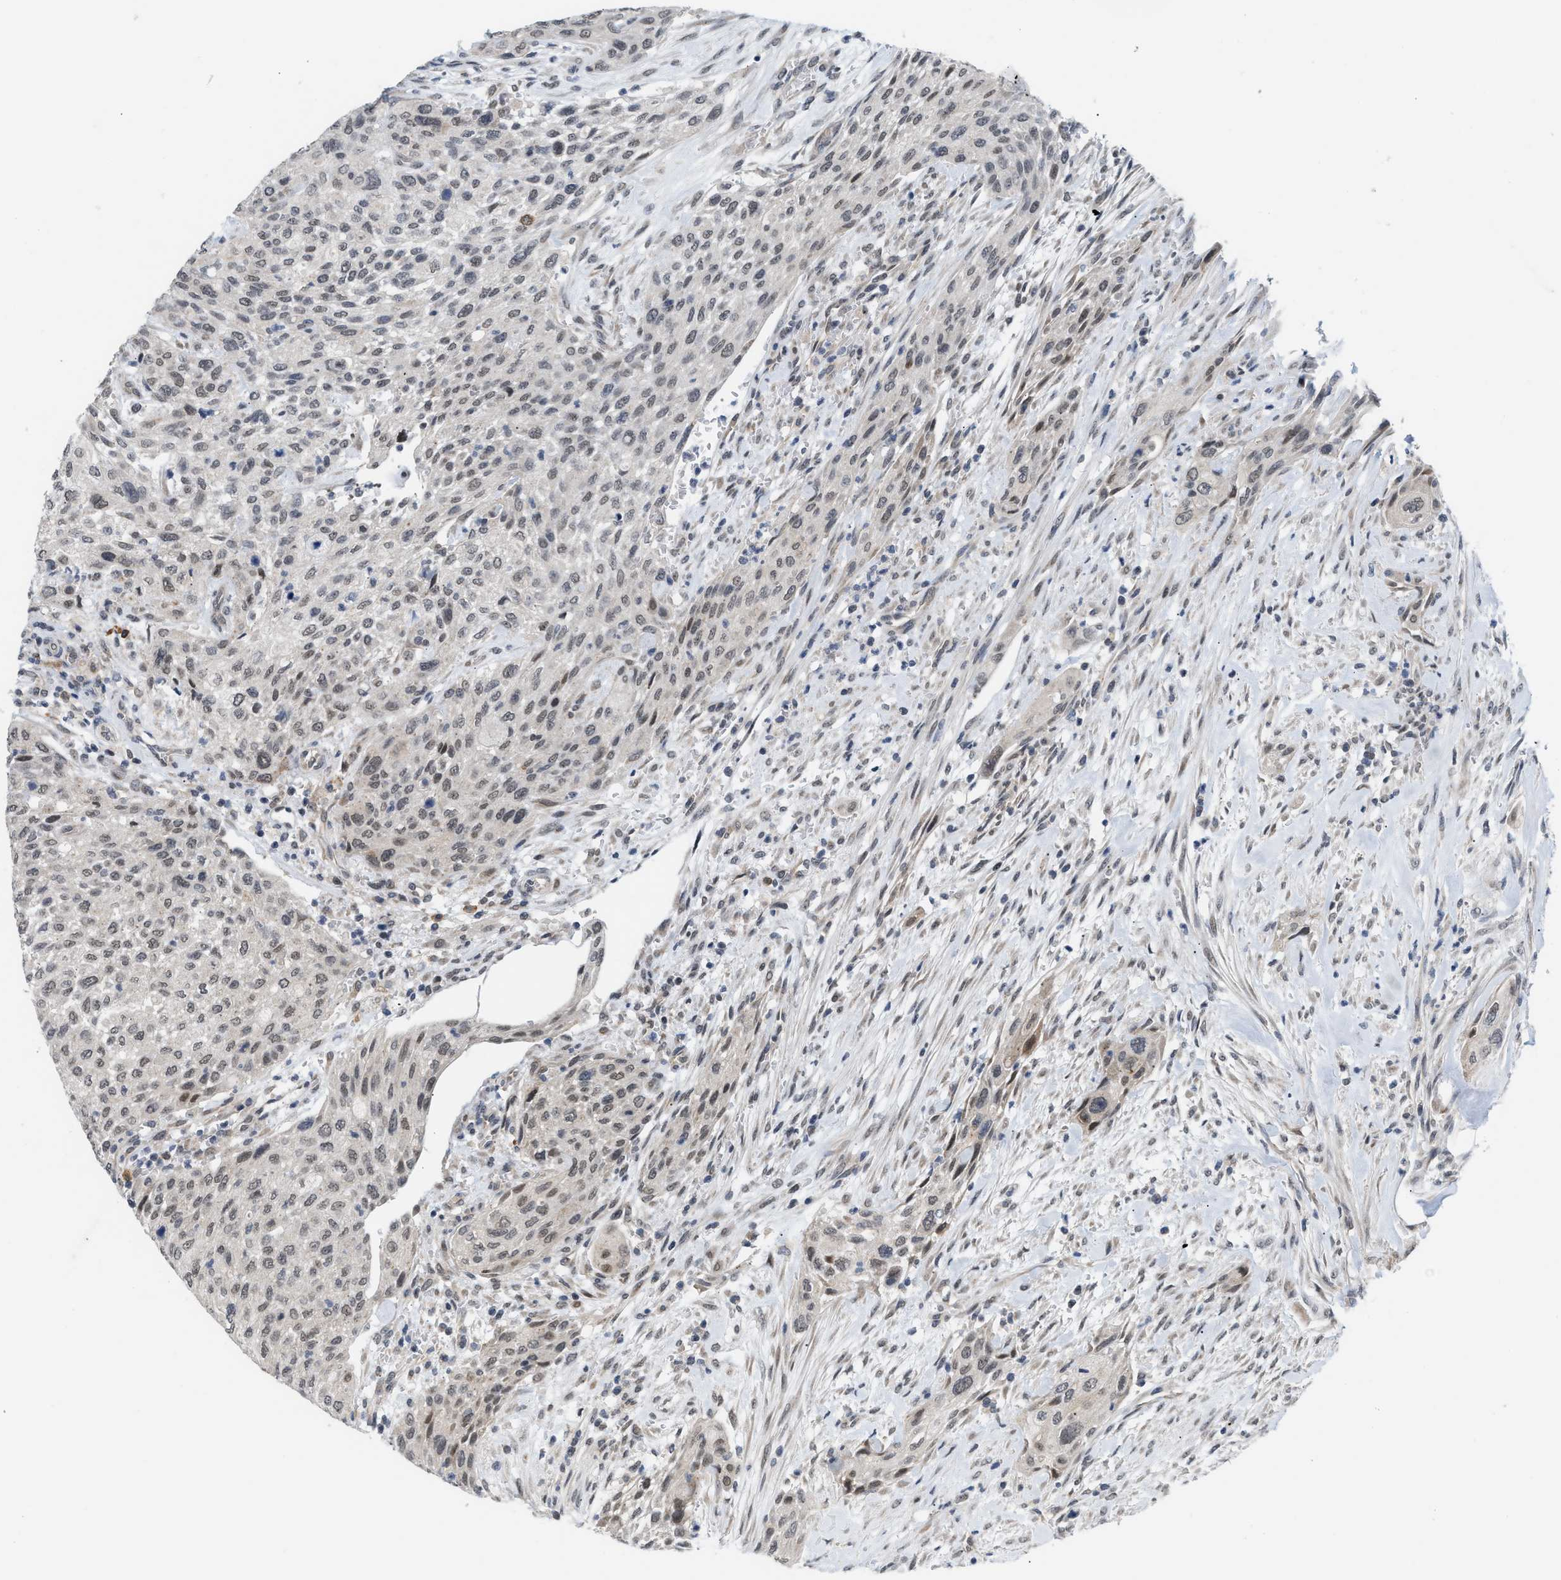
{"staining": {"intensity": "weak", "quantity": ">75%", "location": "cytoplasmic/membranous,nuclear"}, "tissue": "urothelial cancer", "cell_type": "Tumor cells", "image_type": "cancer", "snomed": [{"axis": "morphology", "description": "Urothelial carcinoma, Low grade"}, {"axis": "morphology", "description": "Urothelial carcinoma, High grade"}, {"axis": "topography", "description": "Urinary bladder"}], "caption": "DAB (3,3'-diaminobenzidine) immunohistochemical staining of low-grade urothelial carcinoma exhibits weak cytoplasmic/membranous and nuclear protein expression in about >75% of tumor cells. (brown staining indicates protein expression, while blue staining denotes nuclei).", "gene": "TXNRD3", "patient": {"sex": "male", "age": 35}}